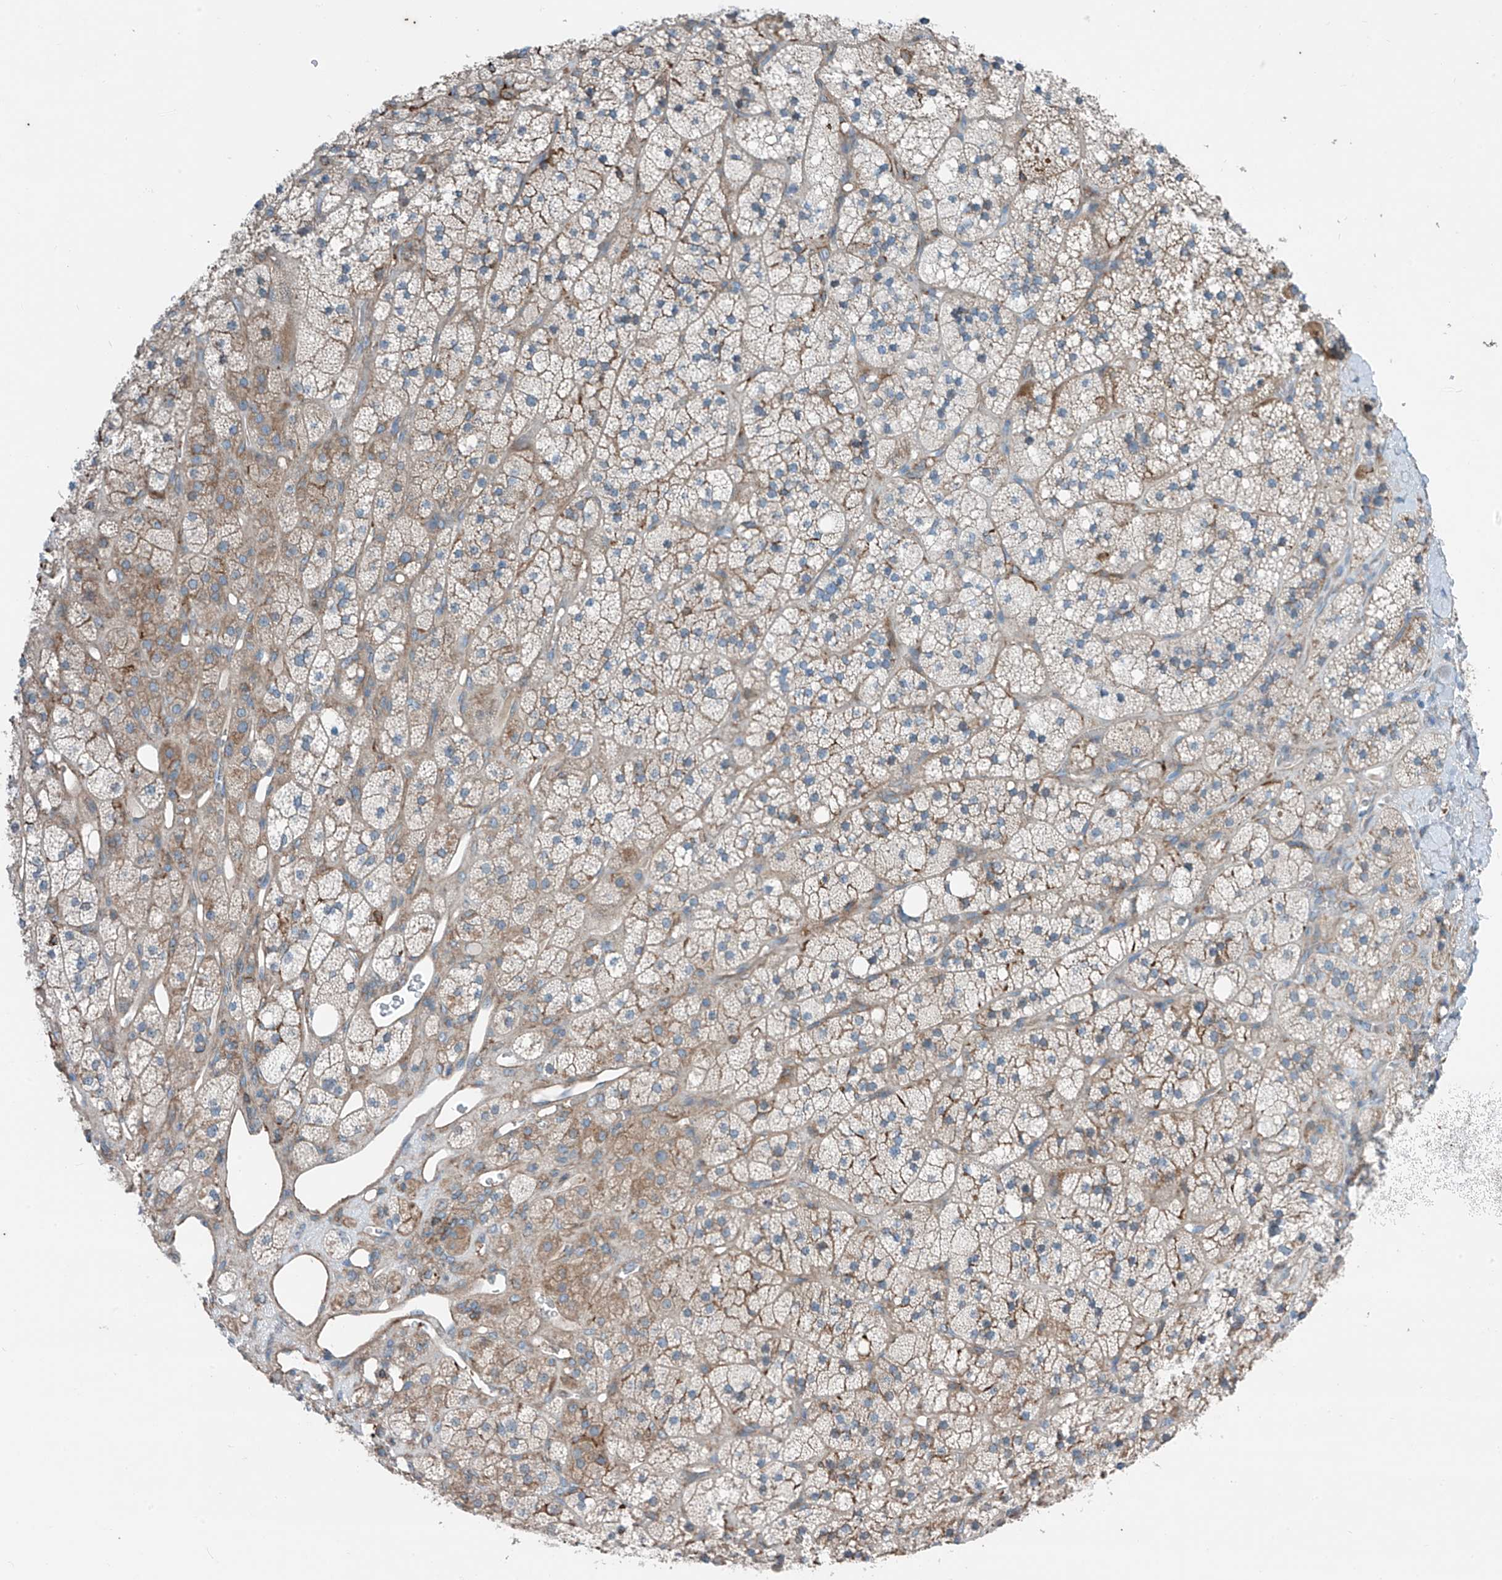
{"staining": {"intensity": "moderate", "quantity": ">75%", "location": "cytoplasmic/membranous"}, "tissue": "adrenal gland", "cell_type": "Glandular cells", "image_type": "normal", "snomed": [{"axis": "morphology", "description": "Normal tissue, NOS"}, {"axis": "topography", "description": "Adrenal gland"}], "caption": "The image exhibits staining of normal adrenal gland, revealing moderate cytoplasmic/membranous protein staining (brown color) within glandular cells.", "gene": "SLC1A5", "patient": {"sex": "male", "age": 61}}